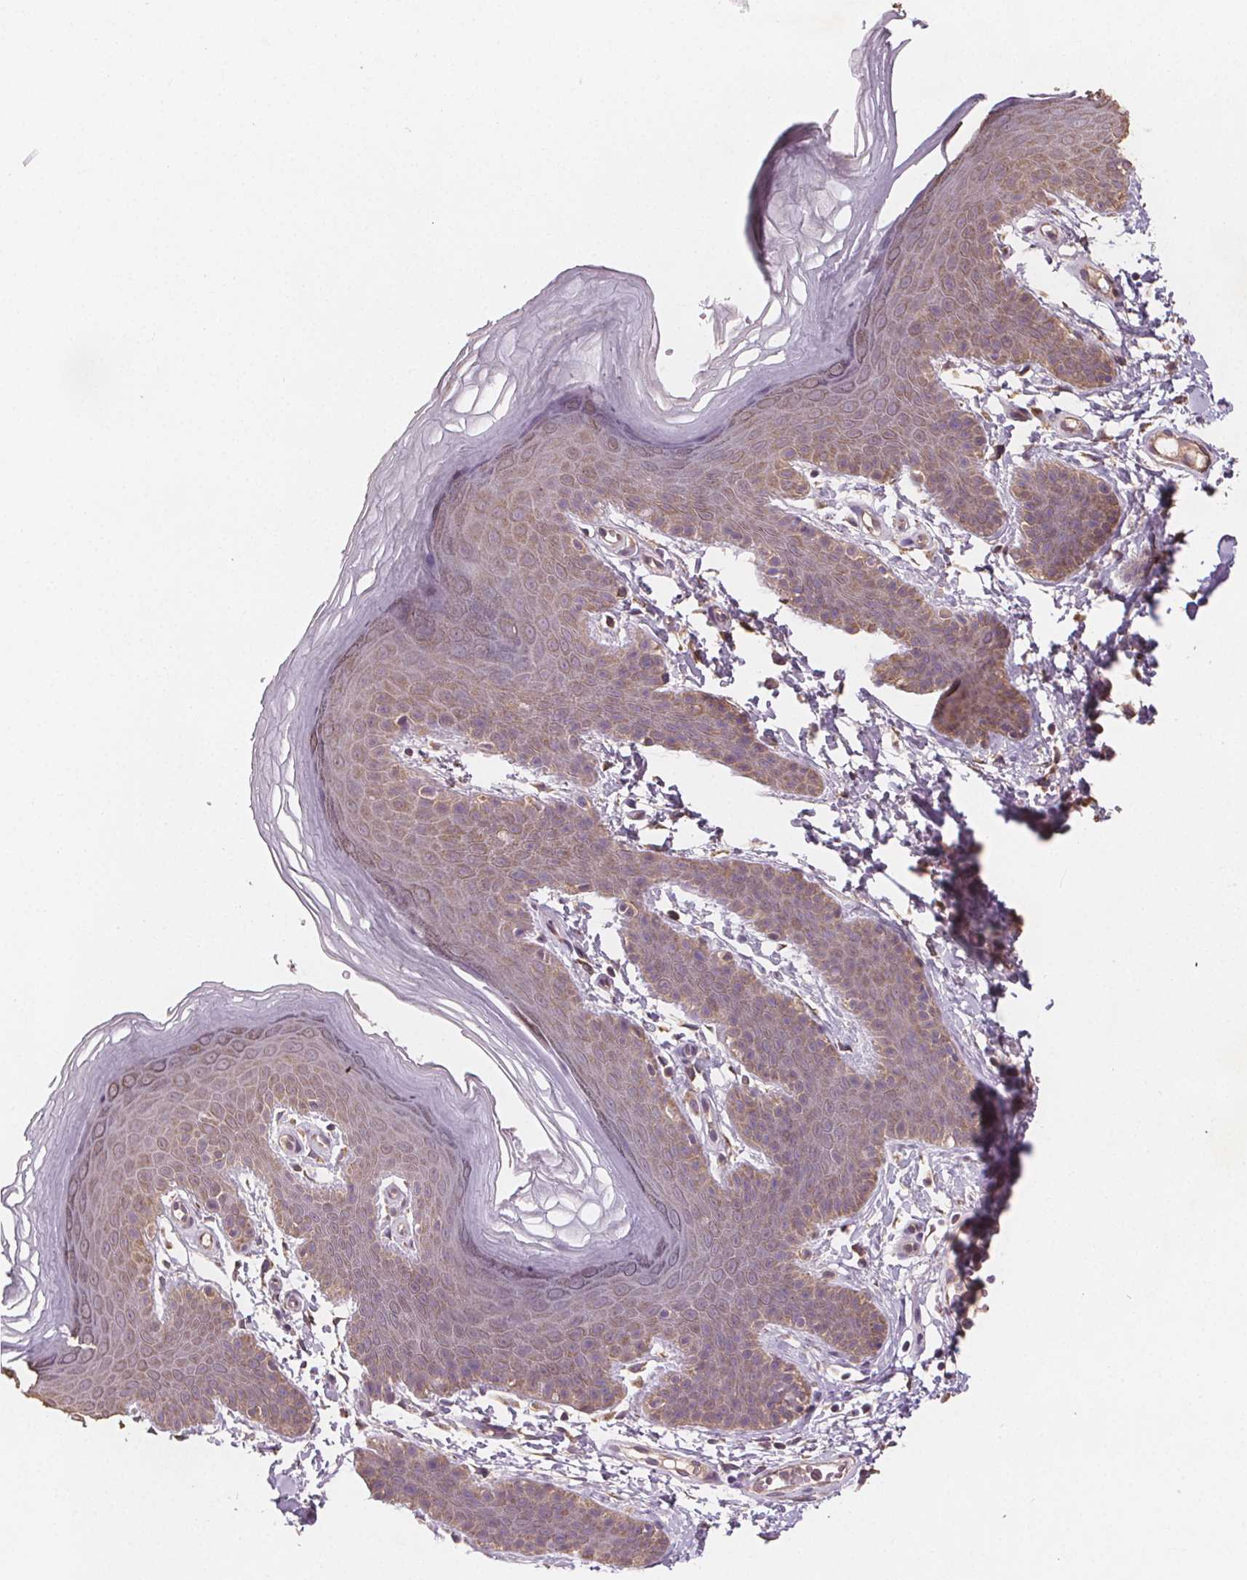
{"staining": {"intensity": "weak", "quantity": "25%-75%", "location": "cytoplasmic/membranous"}, "tissue": "skin", "cell_type": "Epidermal cells", "image_type": "normal", "snomed": [{"axis": "morphology", "description": "Normal tissue, NOS"}, {"axis": "topography", "description": "Anal"}], "caption": "Immunohistochemical staining of benign human skin exhibits low levels of weak cytoplasmic/membranous positivity in about 25%-75% of epidermal cells. Nuclei are stained in blue.", "gene": "TMEM80", "patient": {"sex": "male", "age": 53}}